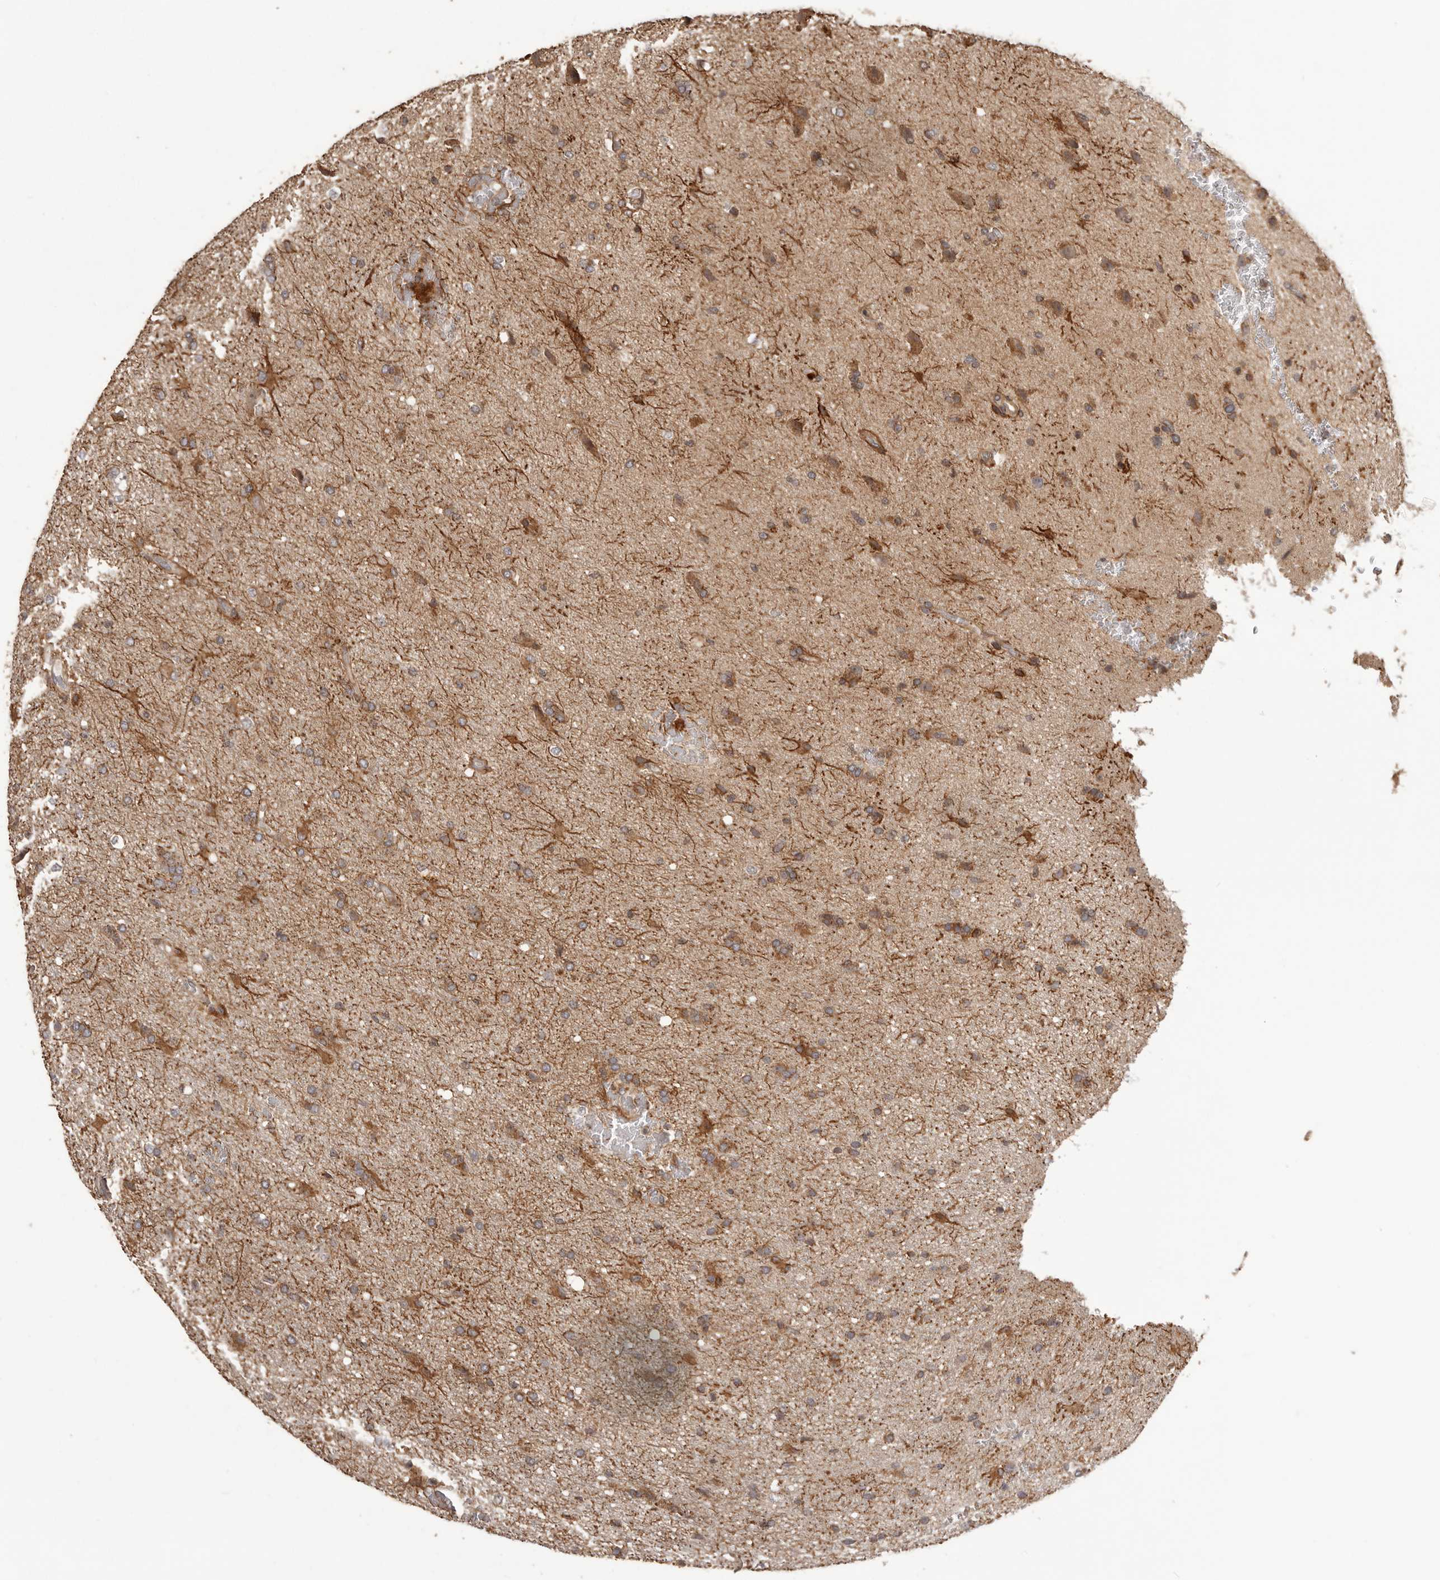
{"staining": {"intensity": "moderate", "quantity": ">75%", "location": "cytoplasmic/membranous"}, "tissue": "glioma", "cell_type": "Tumor cells", "image_type": "cancer", "snomed": [{"axis": "morphology", "description": "Glioma, malignant, High grade"}, {"axis": "topography", "description": "Brain"}], "caption": "IHC micrograph of malignant high-grade glioma stained for a protein (brown), which exhibits medium levels of moderate cytoplasmic/membranous positivity in about >75% of tumor cells.", "gene": "QRSL1", "patient": {"sex": "female", "age": 57}}